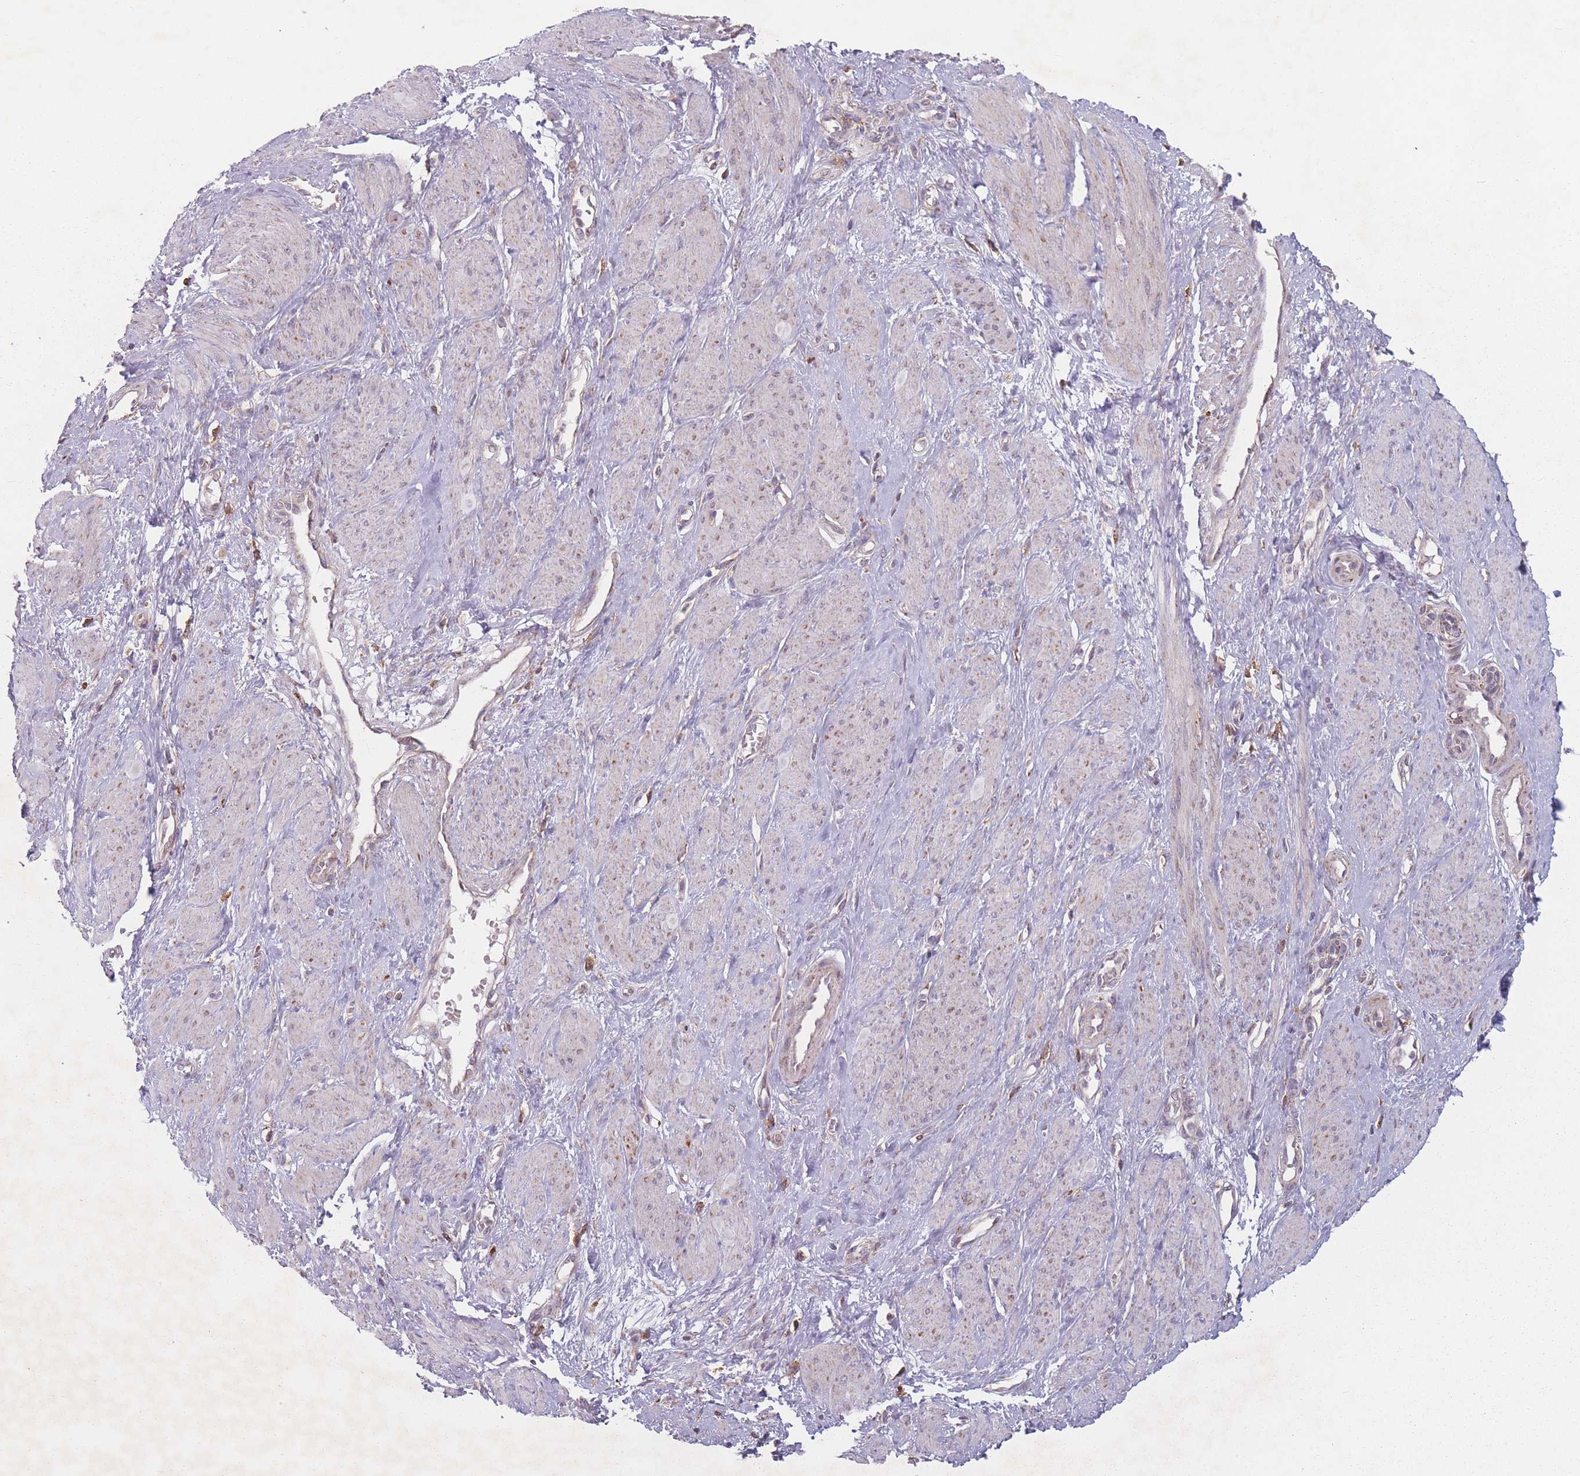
{"staining": {"intensity": "negative", "quantity": "none", "location": "none"}, "tissue": "smooth muscle", "cell_type": "Smooth muscle cells", "image_type": "normal", "snomed": [{"axis": "morphology", "description": "Normal tissue, NOS"}, {"axis": "topography", "description": "Smooth muscle"}, {"axis": "topography", "description": "Uterus"}], "caption": "This is a histopathology image of immunohistochemistry (IHC) staining of unremarkable smooth muscle, which shows no positivity in smooth muscle cells.", "gene": "OR10Q1", "patient": {"sex": "female", "age": 39}}